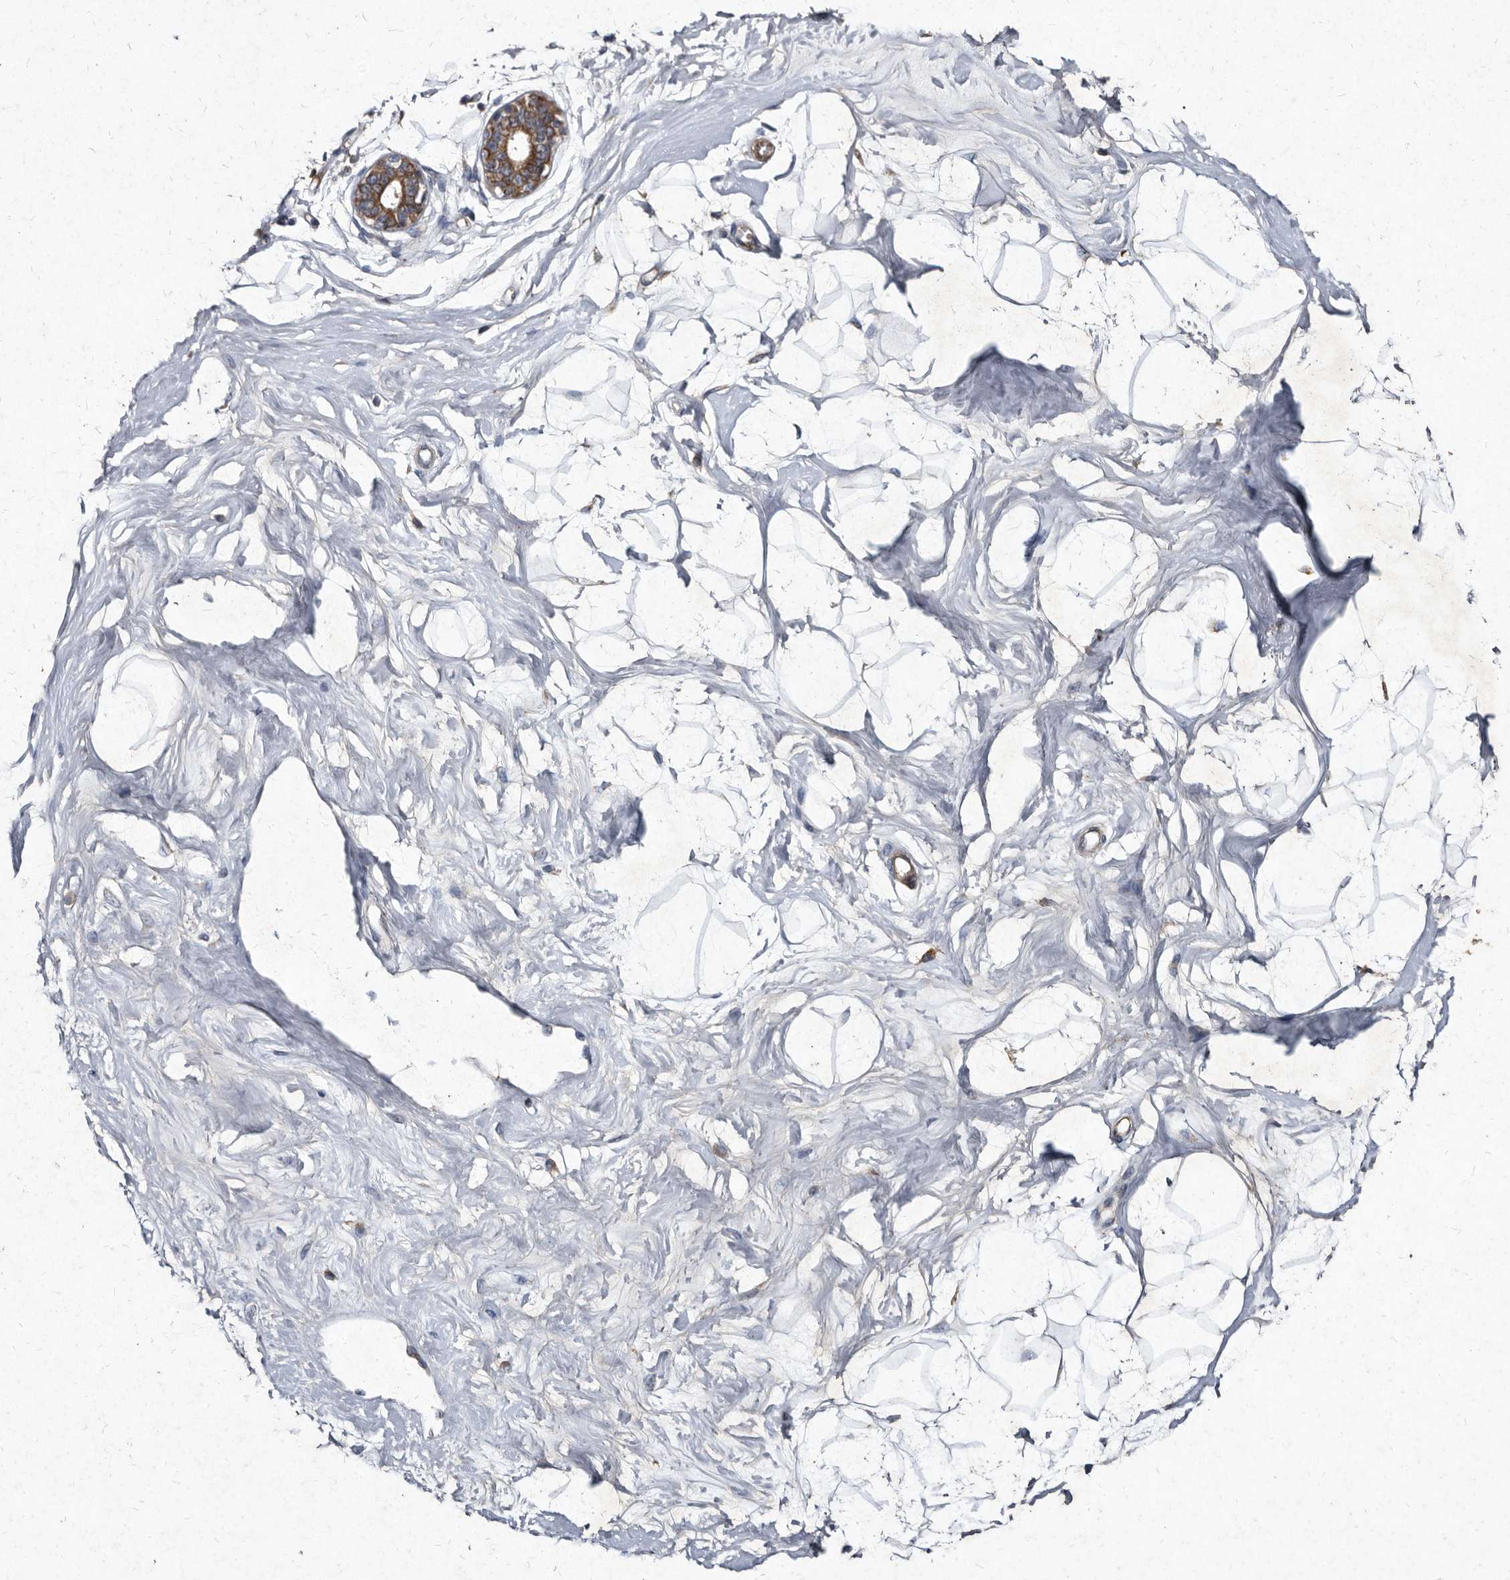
{"staining": {"intensity": "negative", "quantity": "none", "location": "none"}, "tissue": "breast", "cell_type": "Adipocytes", "image_type": "normal", "snomed": [{"axis": "morphology", "description": "Normal tissue, NOS"}, {"axis": "topography", "description": "Breast"}], "caption": "This is an IHC histopathology image of normal breast. There is no positivity in adipocytes.", "gene": "YPEL1", "patient": {"sex": "female", "age": 45}}